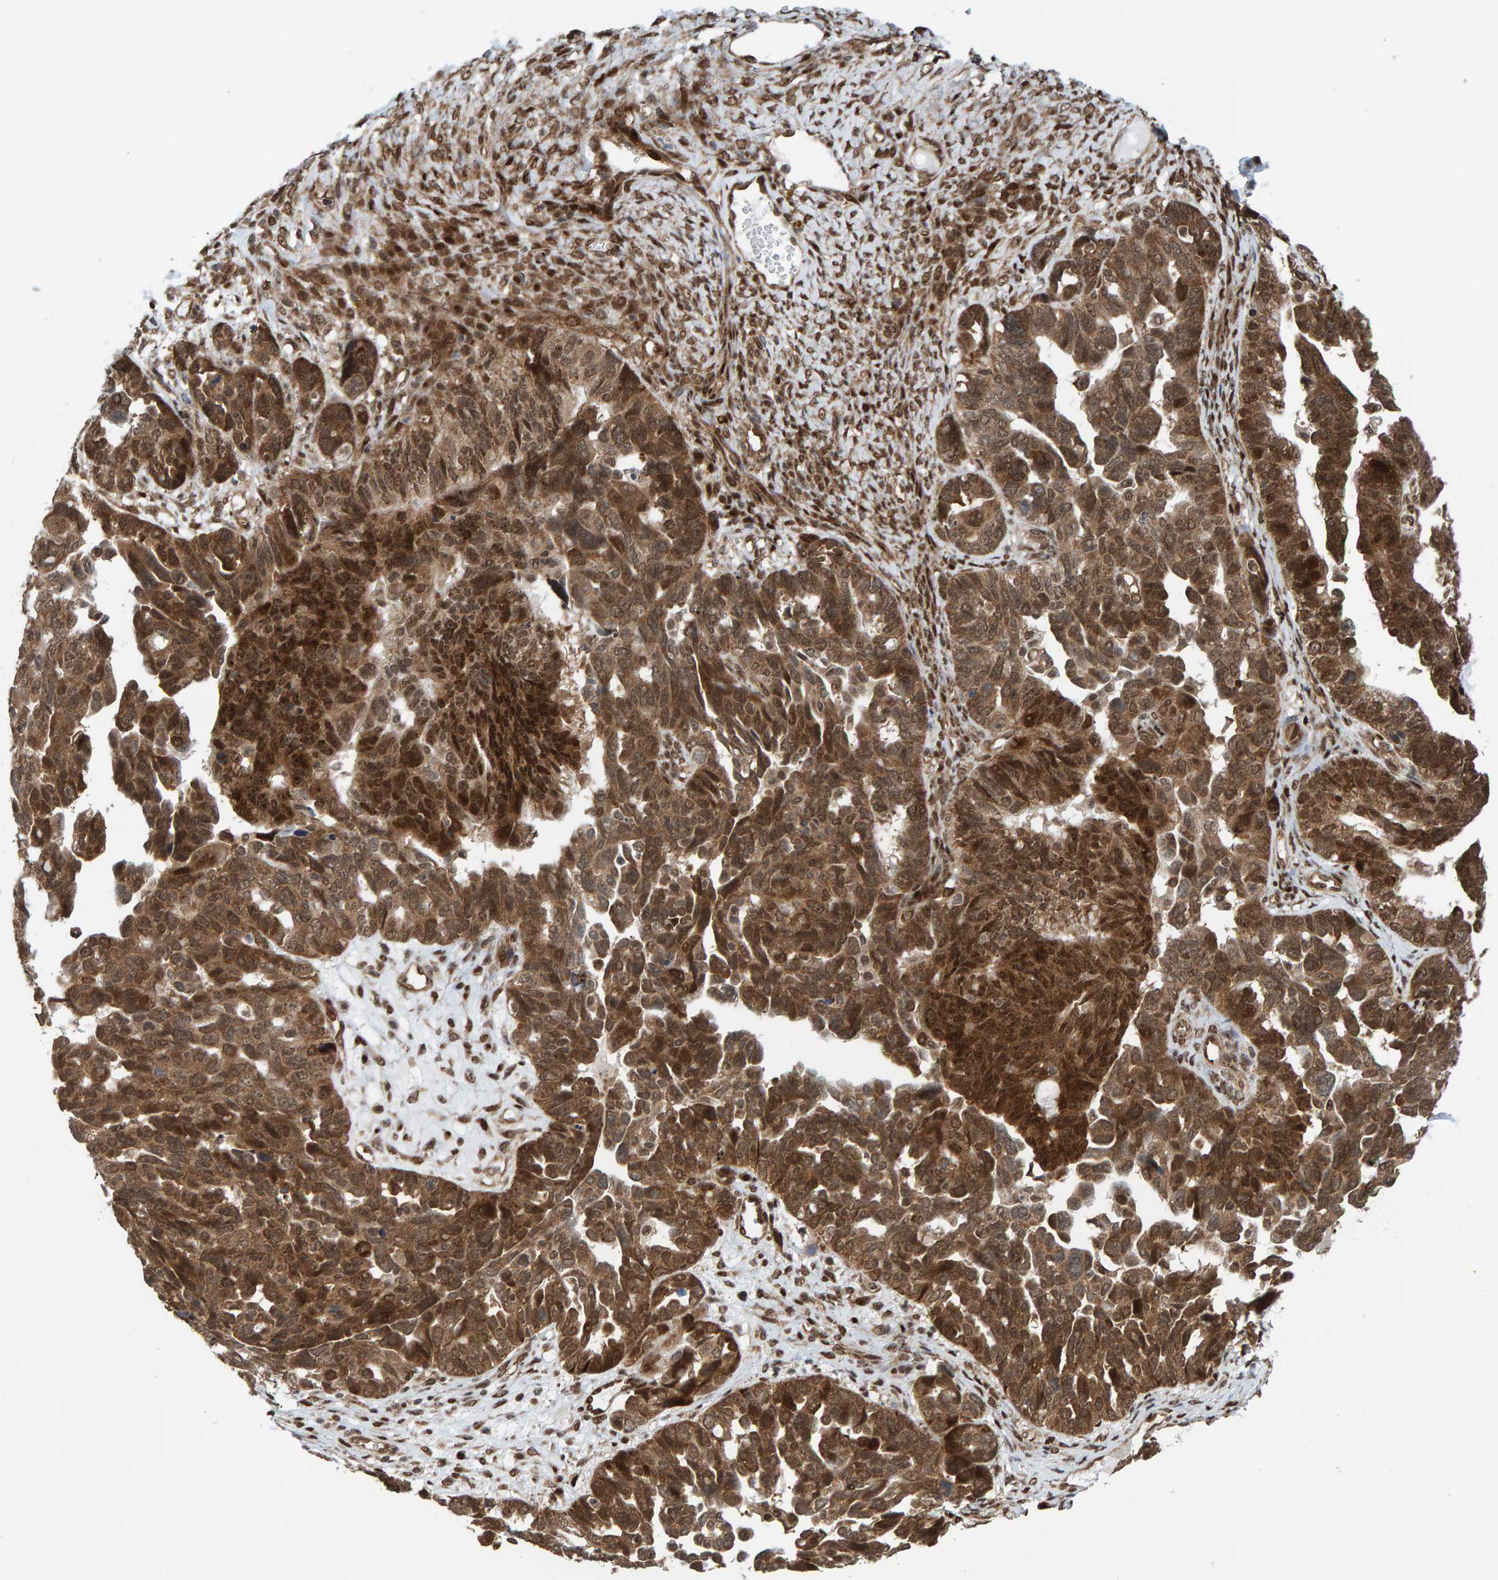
{"staining": {"intensity": "moderate", "quantity": ">75%", "location": "cytoplasmic/membranous,nuclear"}, "tissue": "ovarian cancer", "cell_type": "Tumor cells", "image_type": "cancer", "snomed": [{"axis": "morphology", "description": "Cystadenocarcinoma, serous, NOS"}, {"axis": "topography", "description": "Ovary"}], "caption": "A brown stain highlights moderate cytoplasmic/membranous and nuclear expression of a protein in serous cystadenocarcinoma (ovarian) tumor cells. (brown staining indicates protein expression, while blue staining denotes nuclei).", "gene": "ZNF366", "patient": {"sex": "female", "age": 79}}